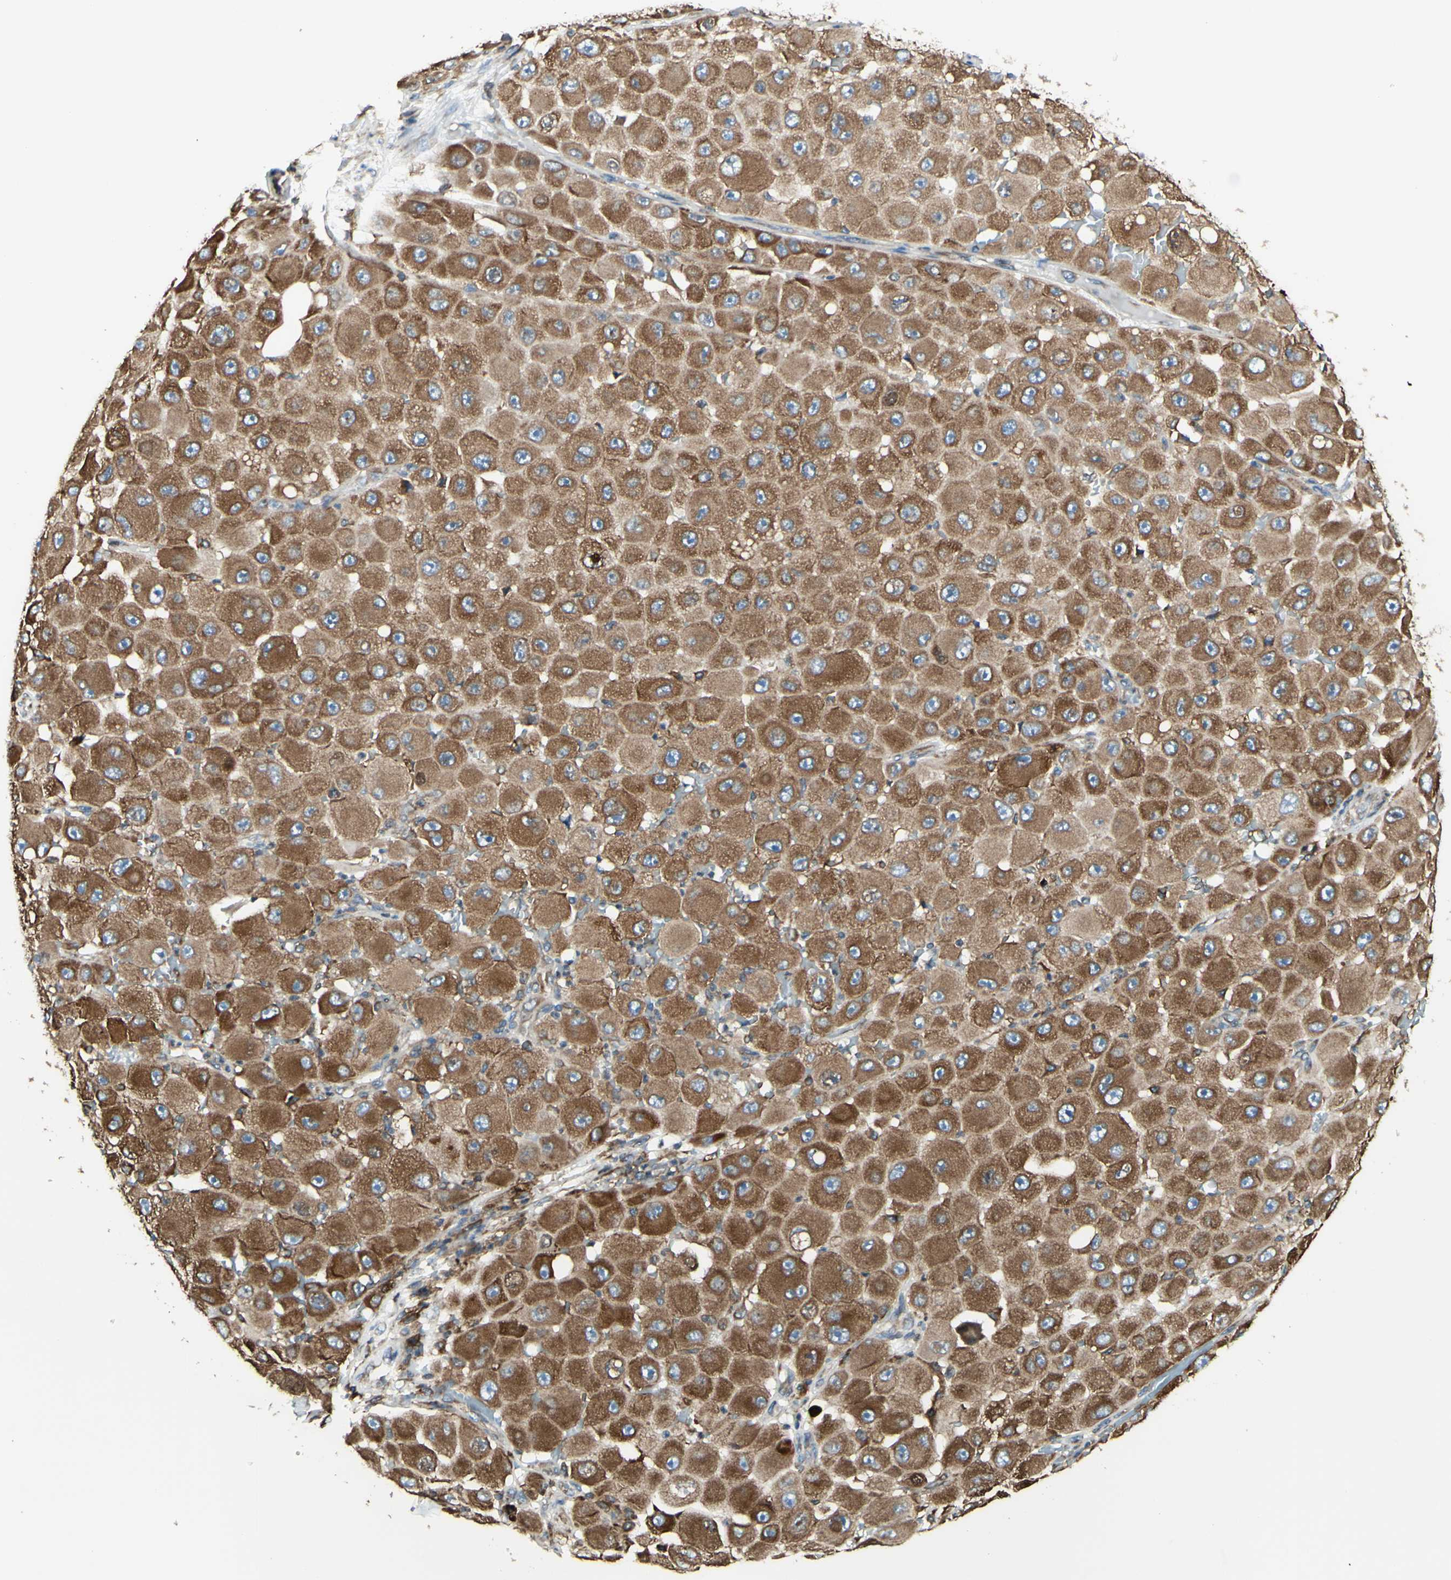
{"staining": {"intensity": "strong", "quantity": ">75%", "location": "cytoplasmic/membranous"}, "tissue": "melanoma", "cell_type": "Tumor cells", "image_type": "cancer", "snomed": [{"axis": "morphology", "description": "Malignant melanoma, NOS"}, {"axis": "topography", "description": "Skin"}], "caption": "Tumor cells demonstrate strong cytoplasmic/membranous positivity in about >75% of cells in melanoma. Nuclei are stained in blue.", "gene": "DNAJB11", "patient": {"sex": "female", "age": 81}}